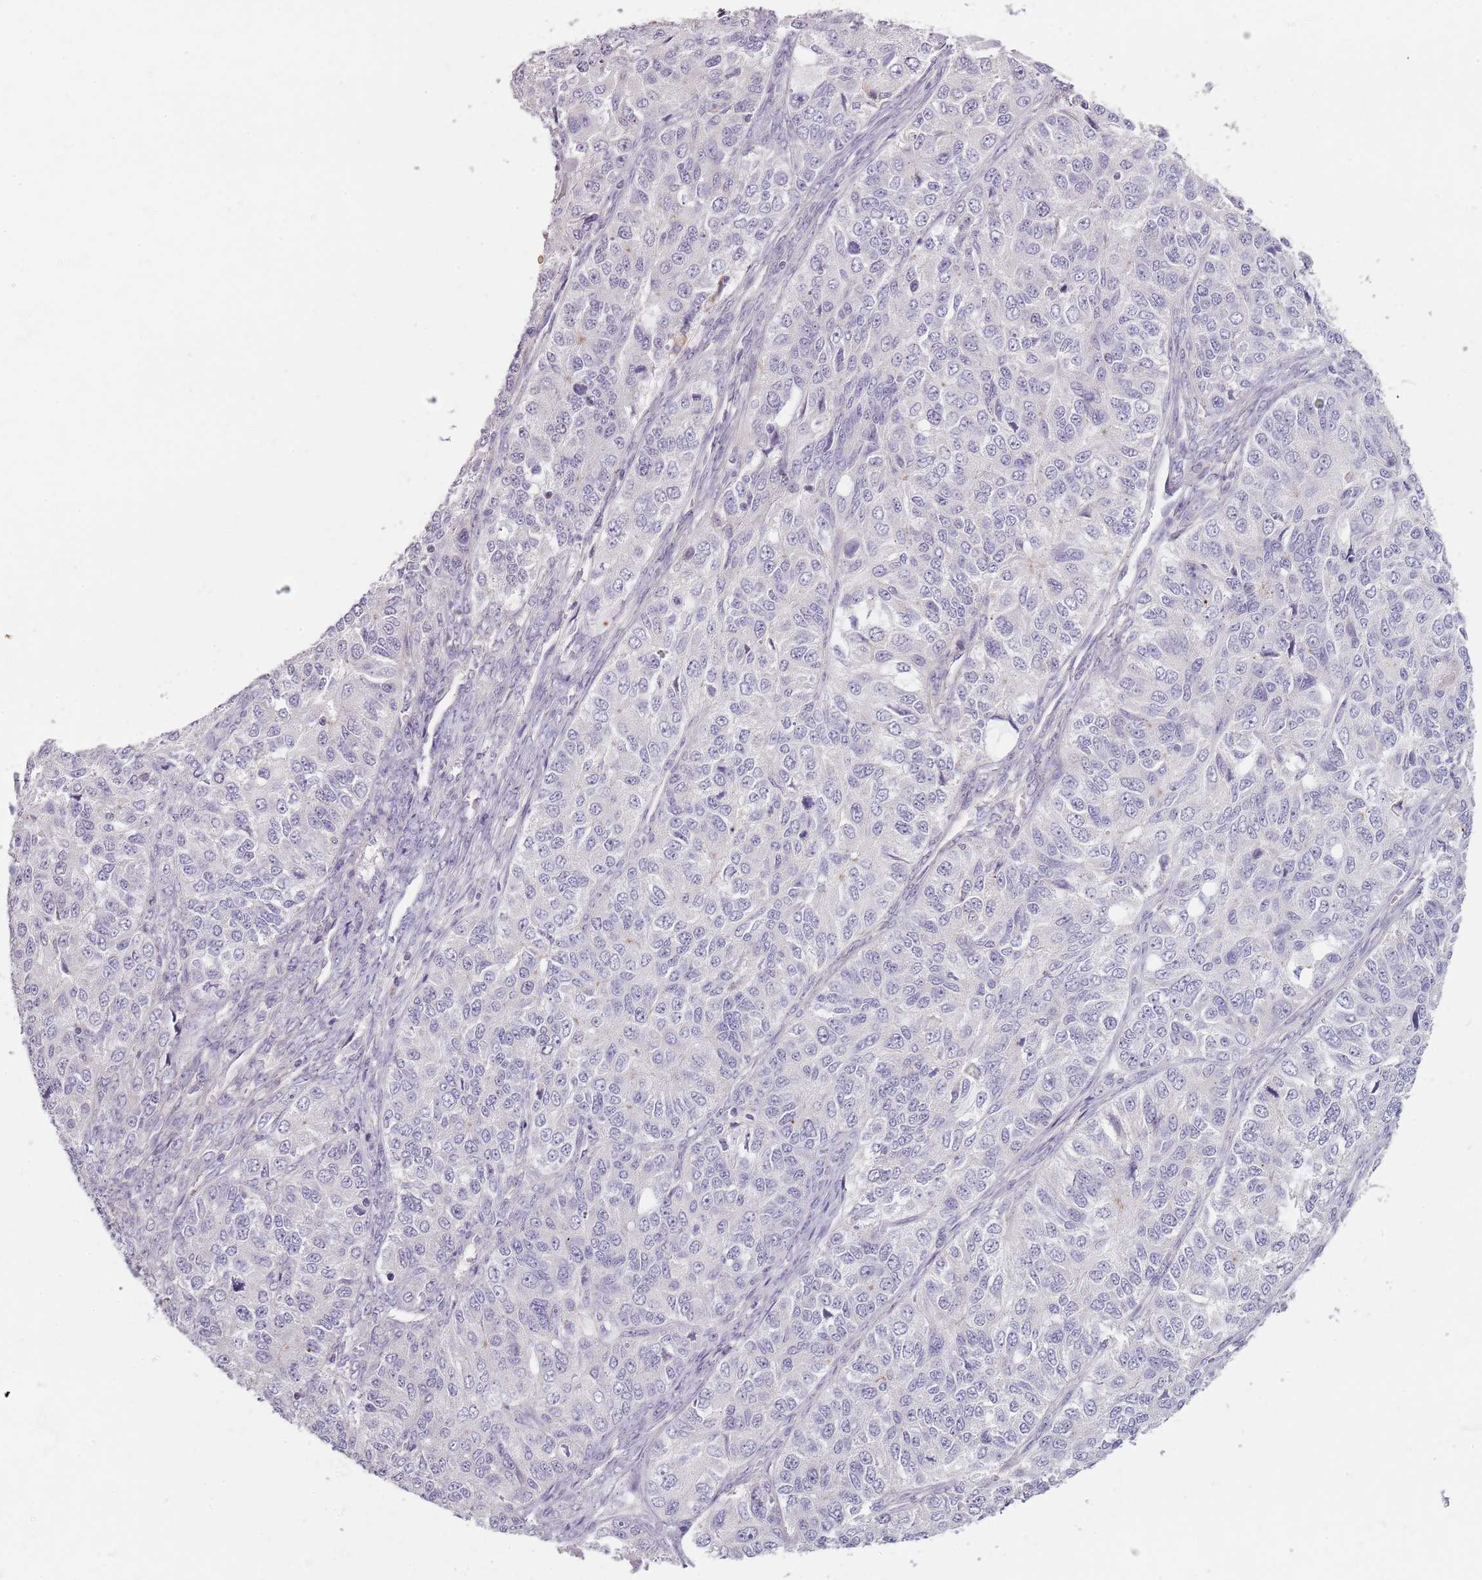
{"staining": {"intensity": "negative", "quantity": "none", "location": "none"}, "tissue": "ovarian cancer", "cell_type": "Tumor cells", "image_type": "cancer", "snomed": [{"axis": "morphology", "description": "Carcinoma, endometroid"}, {"axis": "topography", "description": "Ovary"}], "caption": "This is an immunohistochemistry (IHC) image of ovarian cancer (endometroid carcinoma). There is no staining in tumor cells.", "gene": "SYNGR3", "patient": {"sex": "female", "age": 51}}